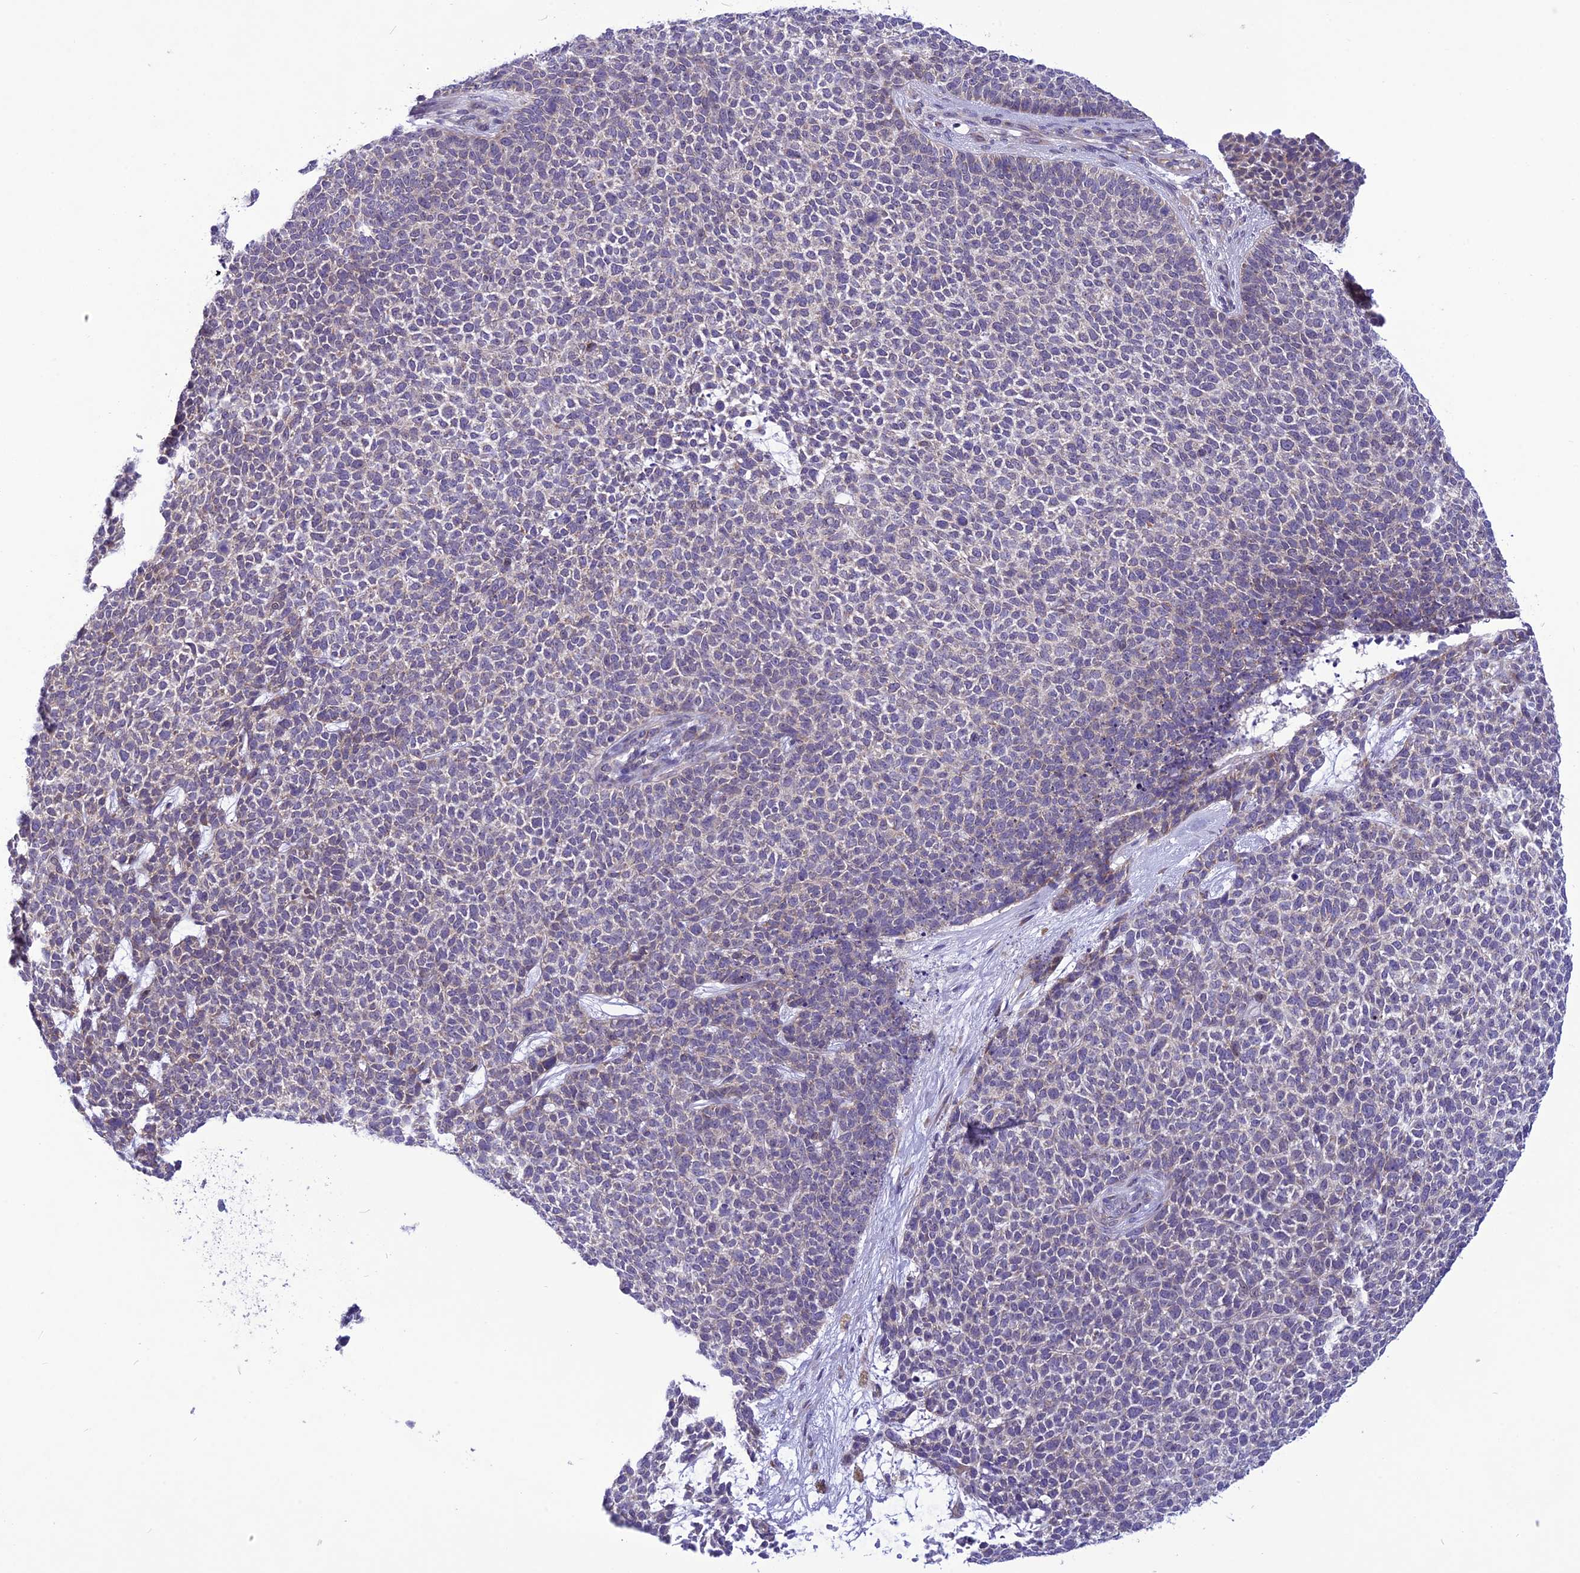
{"staining": {"intensity": "negative", "quantity": "none", "location": "none"}, "tissue": "skin cancer", "cell_type": "Tumor cells", "image_type": "cancer", "snomed": [{"axis": "morphology", "description": "Basal cell carcinoma"}, {"axis": "topography", "description": "Skin"}], "caption": "An immunohistochemistry (IHC) histopathology image of basal cell carcinoma (skin) is shown. There is no staining in tumor cells of basal cell carcinoma (skin).", "gene": "PSMF1", "patient": {"sex": "female", "age": 84}}